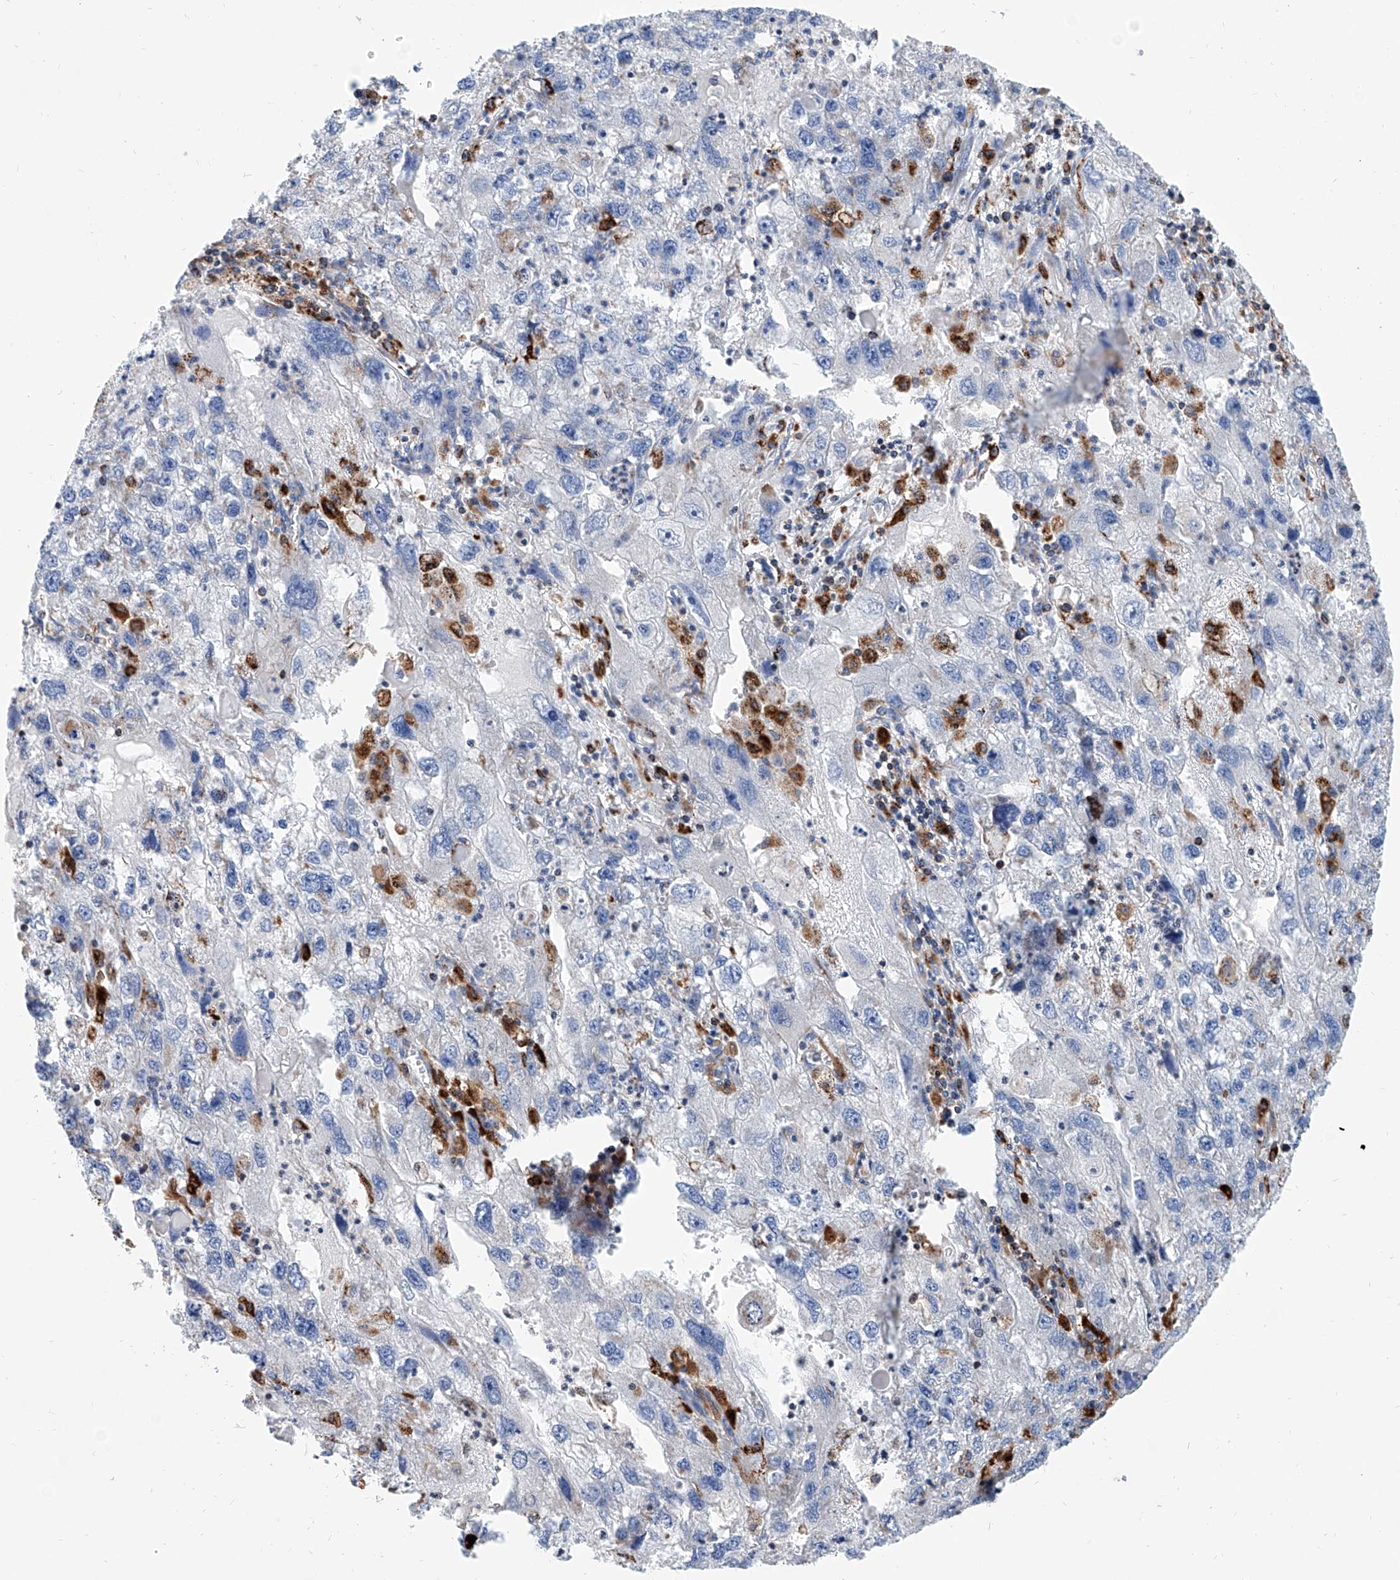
{"staining": {"intensity": "negative", "quantity": "none", "location": "none"}, "tissue": "endometrial cancer", "cell_type": "Tumor cells", "image_type": "cancer", "snomed": [{"axis": "morphology", "description": "Adenocarcinoma, NOS"}, {"axis": "topography", "description": "Endometrium"}], "caption": "Immunohistochemical staining of endometrial adenocarcinoma reveals no significant staining in tumor cells.", "gene": "CPNE5", "patient": {"sex": "female", "age": 49}}